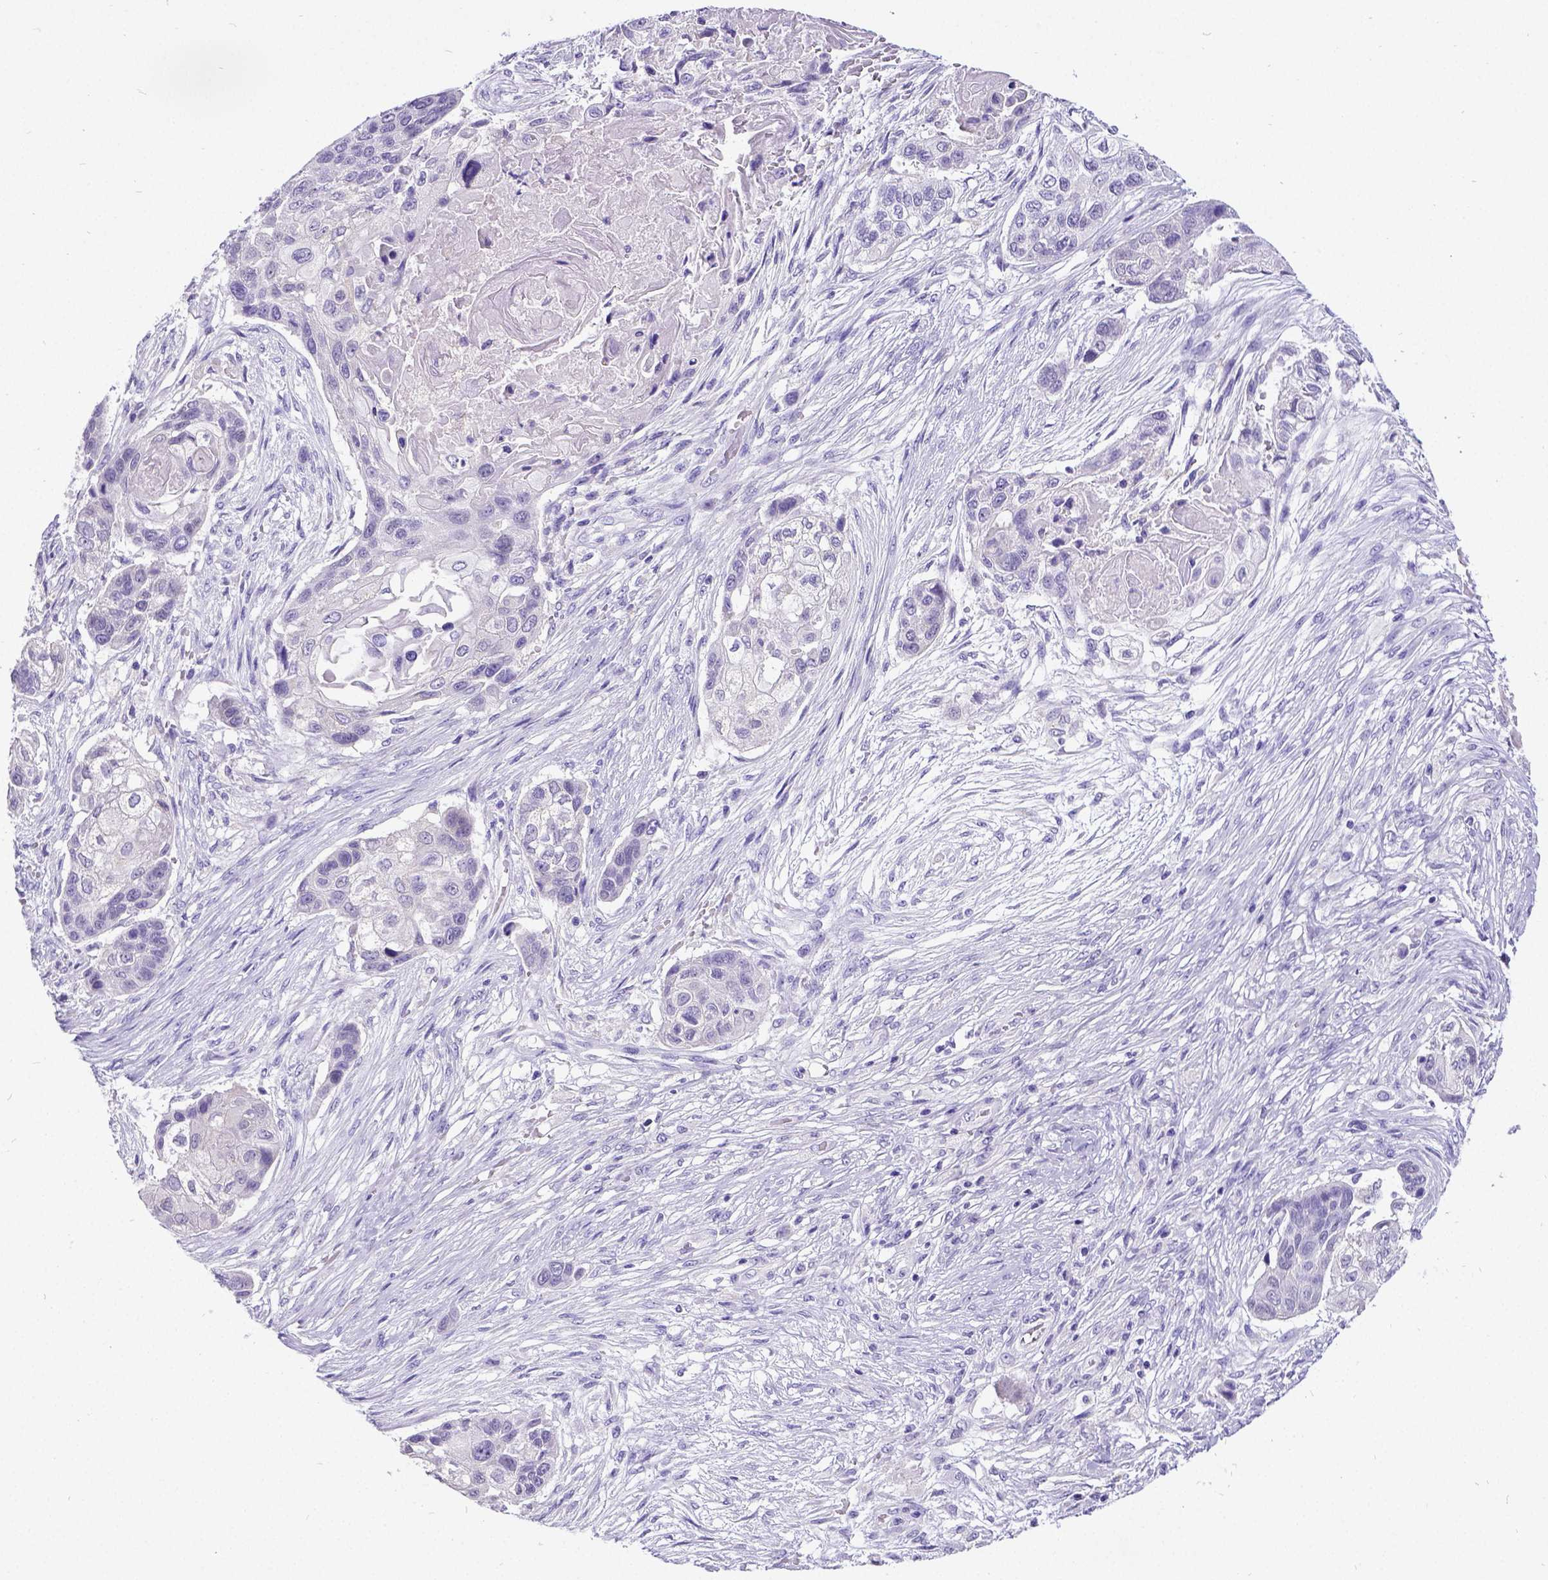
{"staining": {"intensity": "negative", "quantity": "none", "location": "none"}, "tissue": "lung cancer", "cell_type": "Tumor cells", "image_type": "cancer", "snomed": [{"axis": "morphology", "description": "Squamous cell carcinoma, NOS"}, {"axis": "topography", "description": "Lung"}], "caption": "Tumor cells are negative for protein expression in human squamous cell carcinoma (lung).", "gene": "SATB2", "patient": {"sex": "male", "age": 69}}